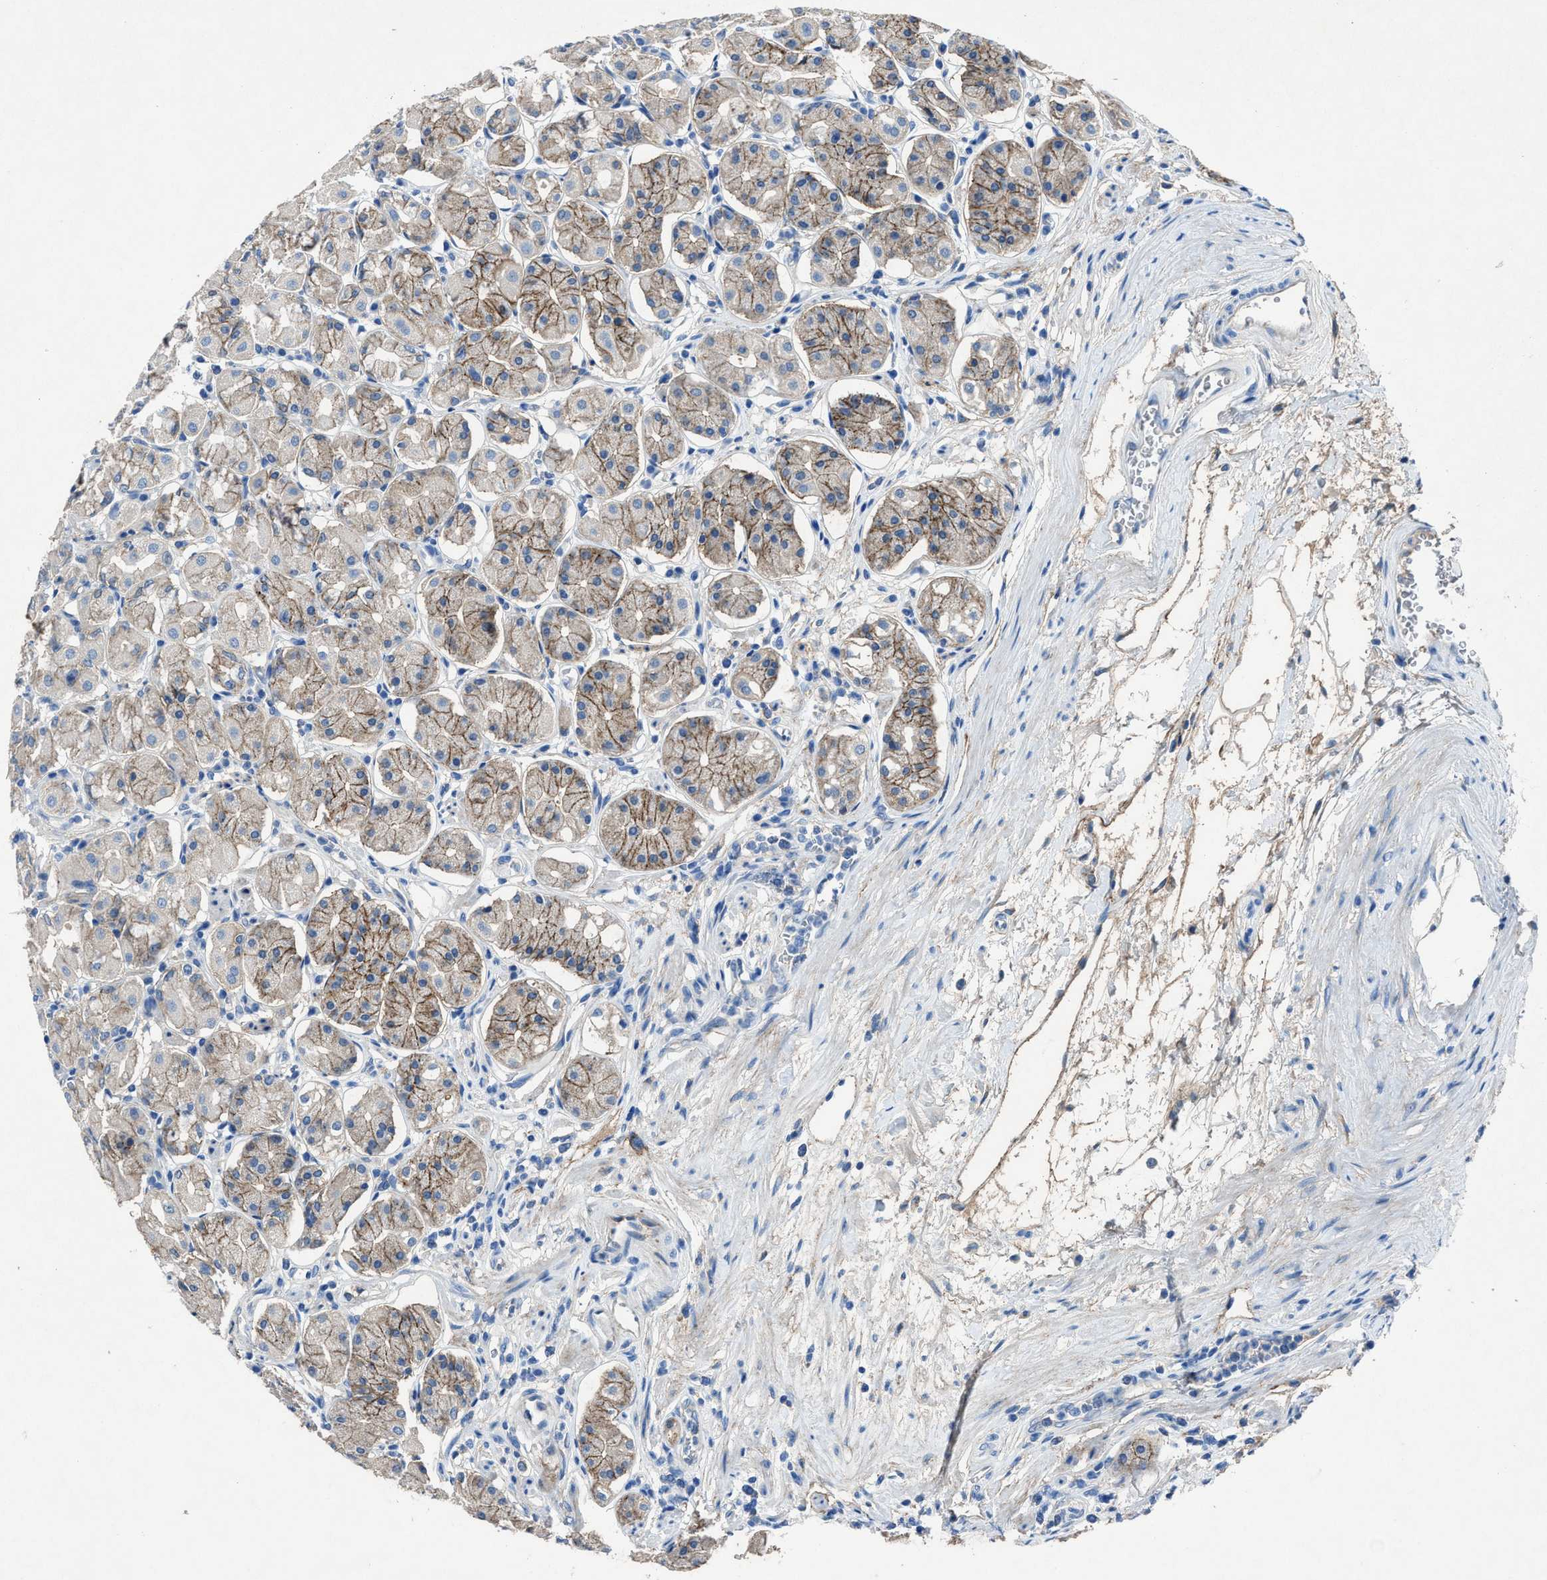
{"staining": {"intensity": "moderate", "quantity": ">75%", "location": "cytoplasmic/membranous"}, "tissue": "stomach", "cell_type": "Glandular cells", "image_type": "normal", "snomed": [{"axis": "morphology", "description": "Normal tissue, NOS"}, {"axis": "topography", "description": "Stomach"}, {"axis": "topography", "description": "Stomach, lower"}], "caption": "Moderate cytoplasmic/membranous protein staining is seen in approximately >75% of glandular cells in stomach. The staining is performed using DAB (3,3'-diaminobenzidine) brown chromogen to label protein expression. The nuclei are counter-stained blue using hematoxylin.", "gene": "PTGFRN", "patient": {"sex": "female", "age": 56}}